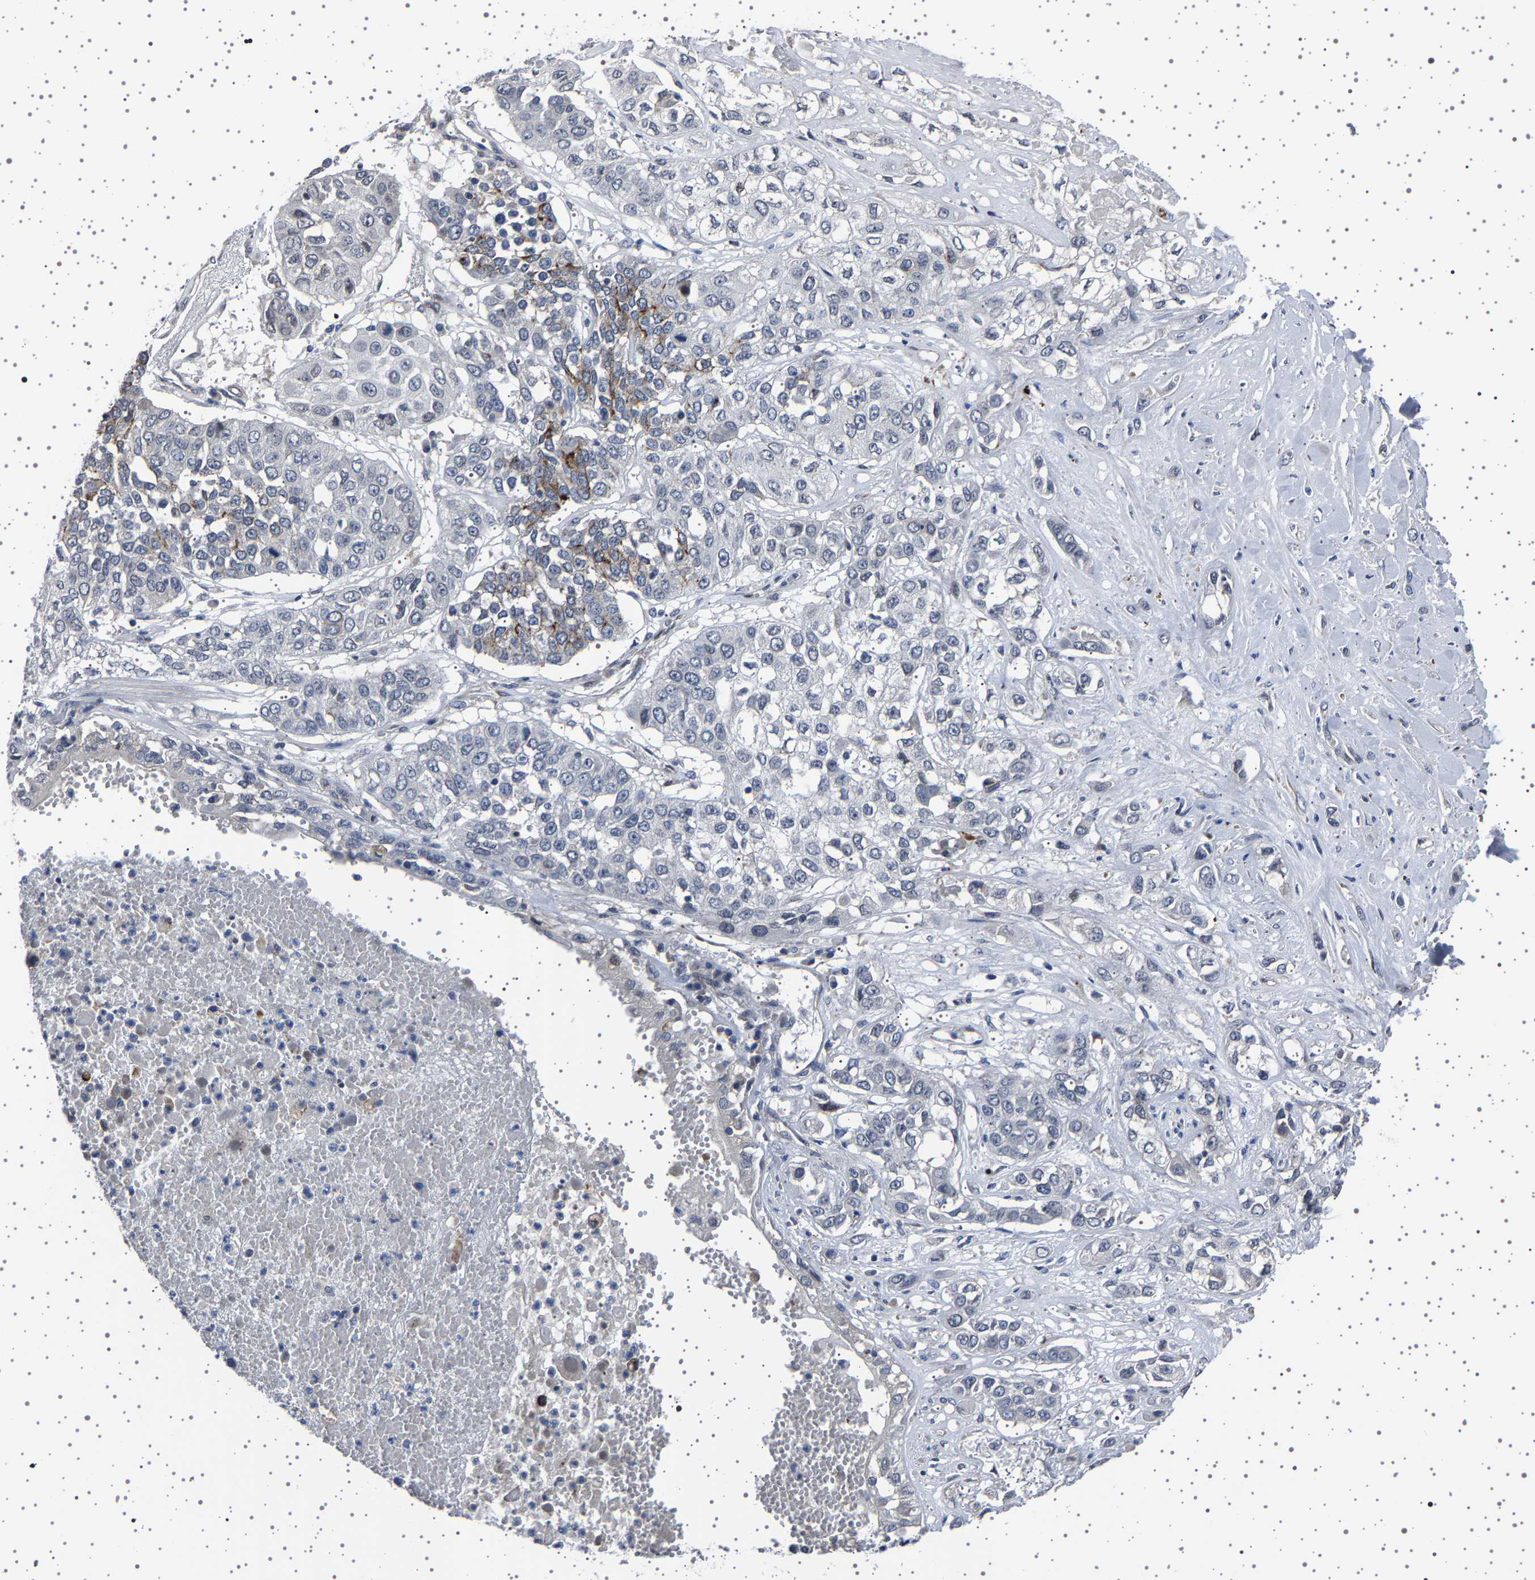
{"staining": {"intensity": "moderate", "quantity": "<25%", "location": "cytoplasmic/membranous"}, "tissue": "lung cancer", "cell_type": "Tumor cells", "image_type": "cancer", "snomed": [{"axis": "morphology", "description": "Squamous cell carcinoma, NOS"}, {"axis": "topography", "description": "Lung"}], "caption": "Squamous cell carcinoma (lung) stained for a protein (brown) shows moderate cytoplasmic/membranous positive positivity in approximately <25% of tumor cells.", "gene": "IL10RB", "patient": {"sex": "male", "age": 71}}